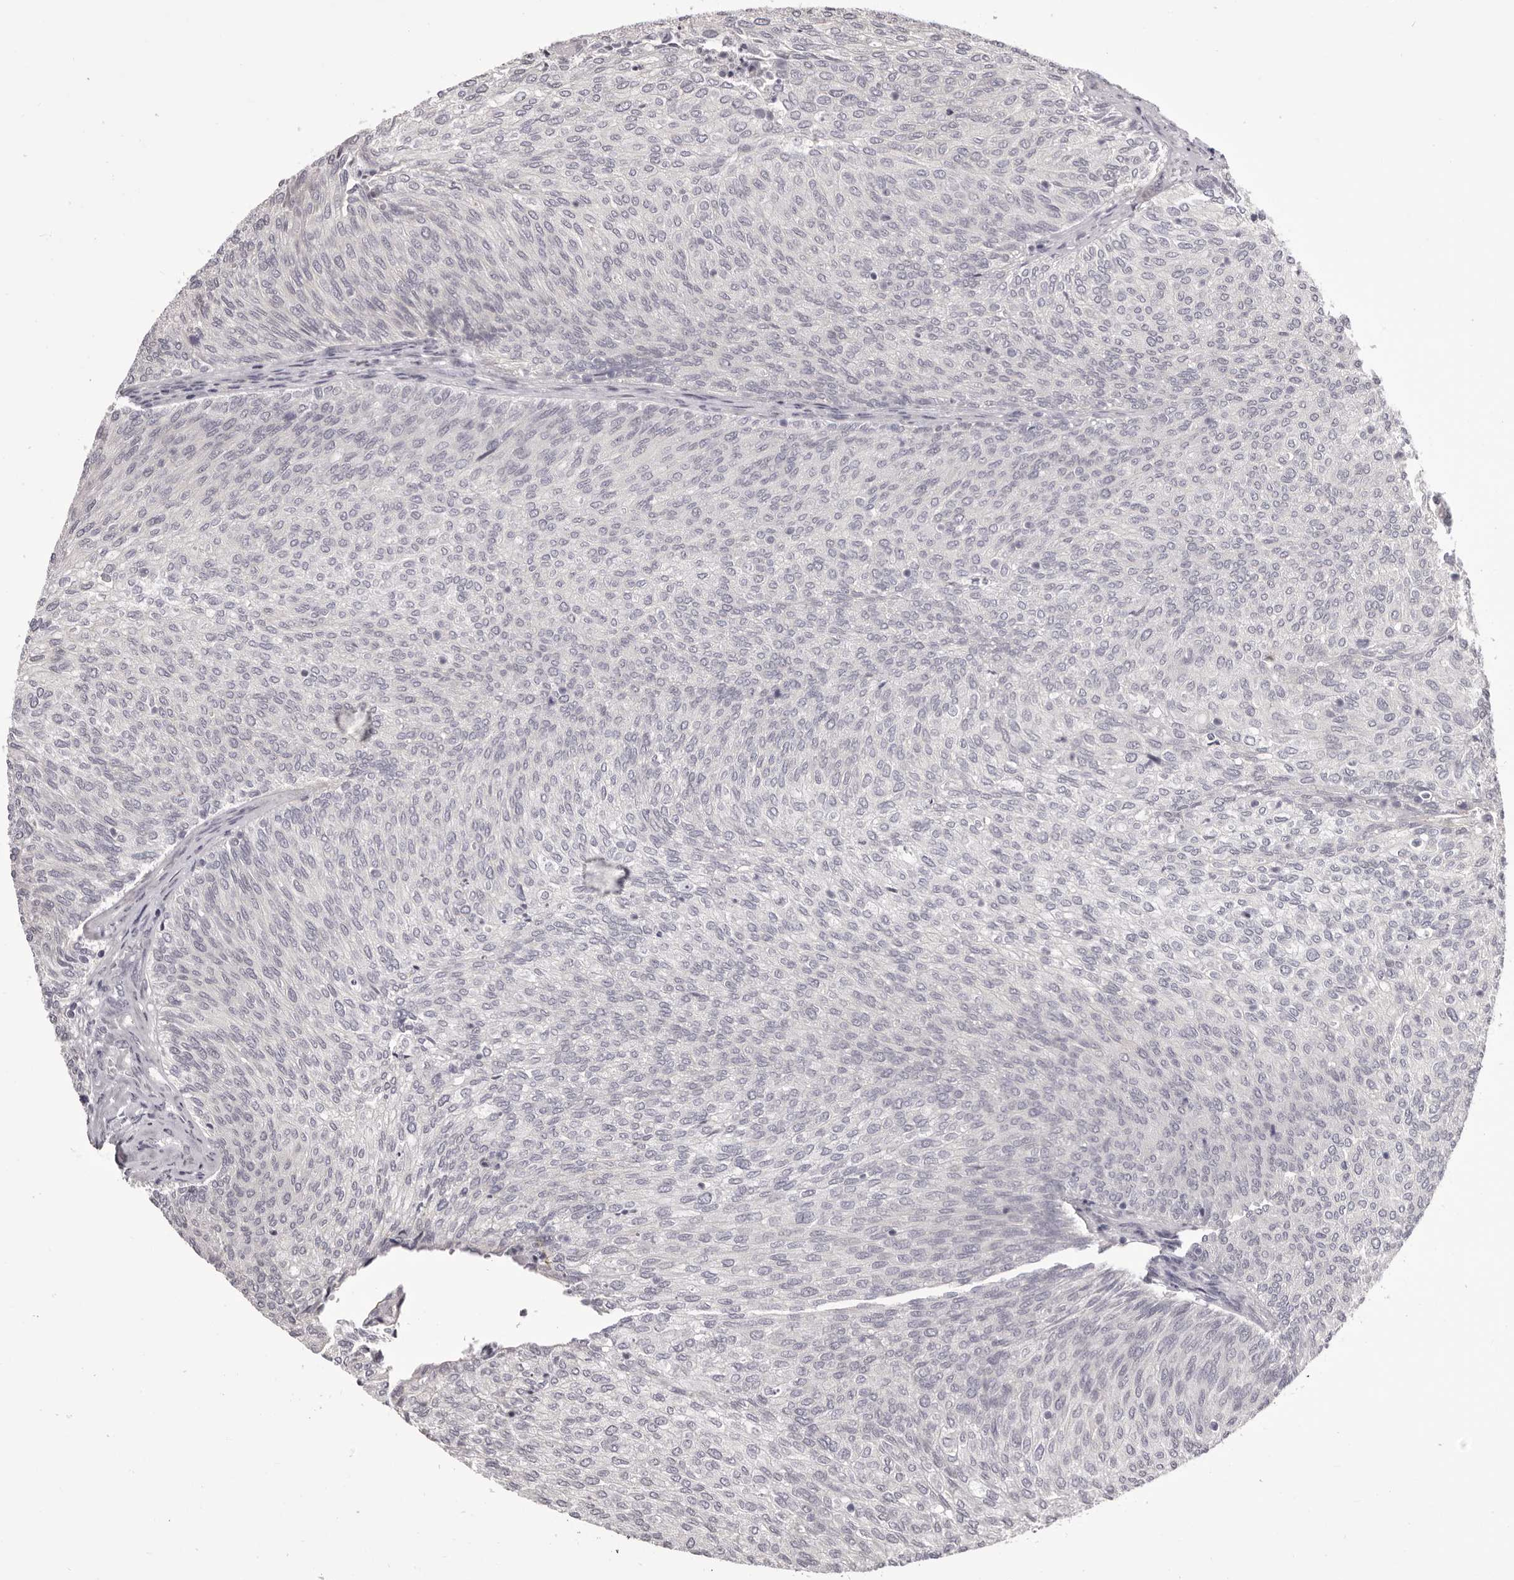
{"staining": {"intensity": "negative", "quantity": "none", "location": "none"}, "tissue": "urothelial cancer", "cell_type": "Tumor cells", "image_type": "cancer", "snomed": [{"axis": "morphology", "description": "Urothelial carcinoma, Low grade"}, {"axis": "topography", "description": "Urinary bladder"}], "caption": "Tumor cells are negative for protein expression in human urothelial cancer.", "gene": "OTUD3", "patient": {"sex": "female", "age": 79}}